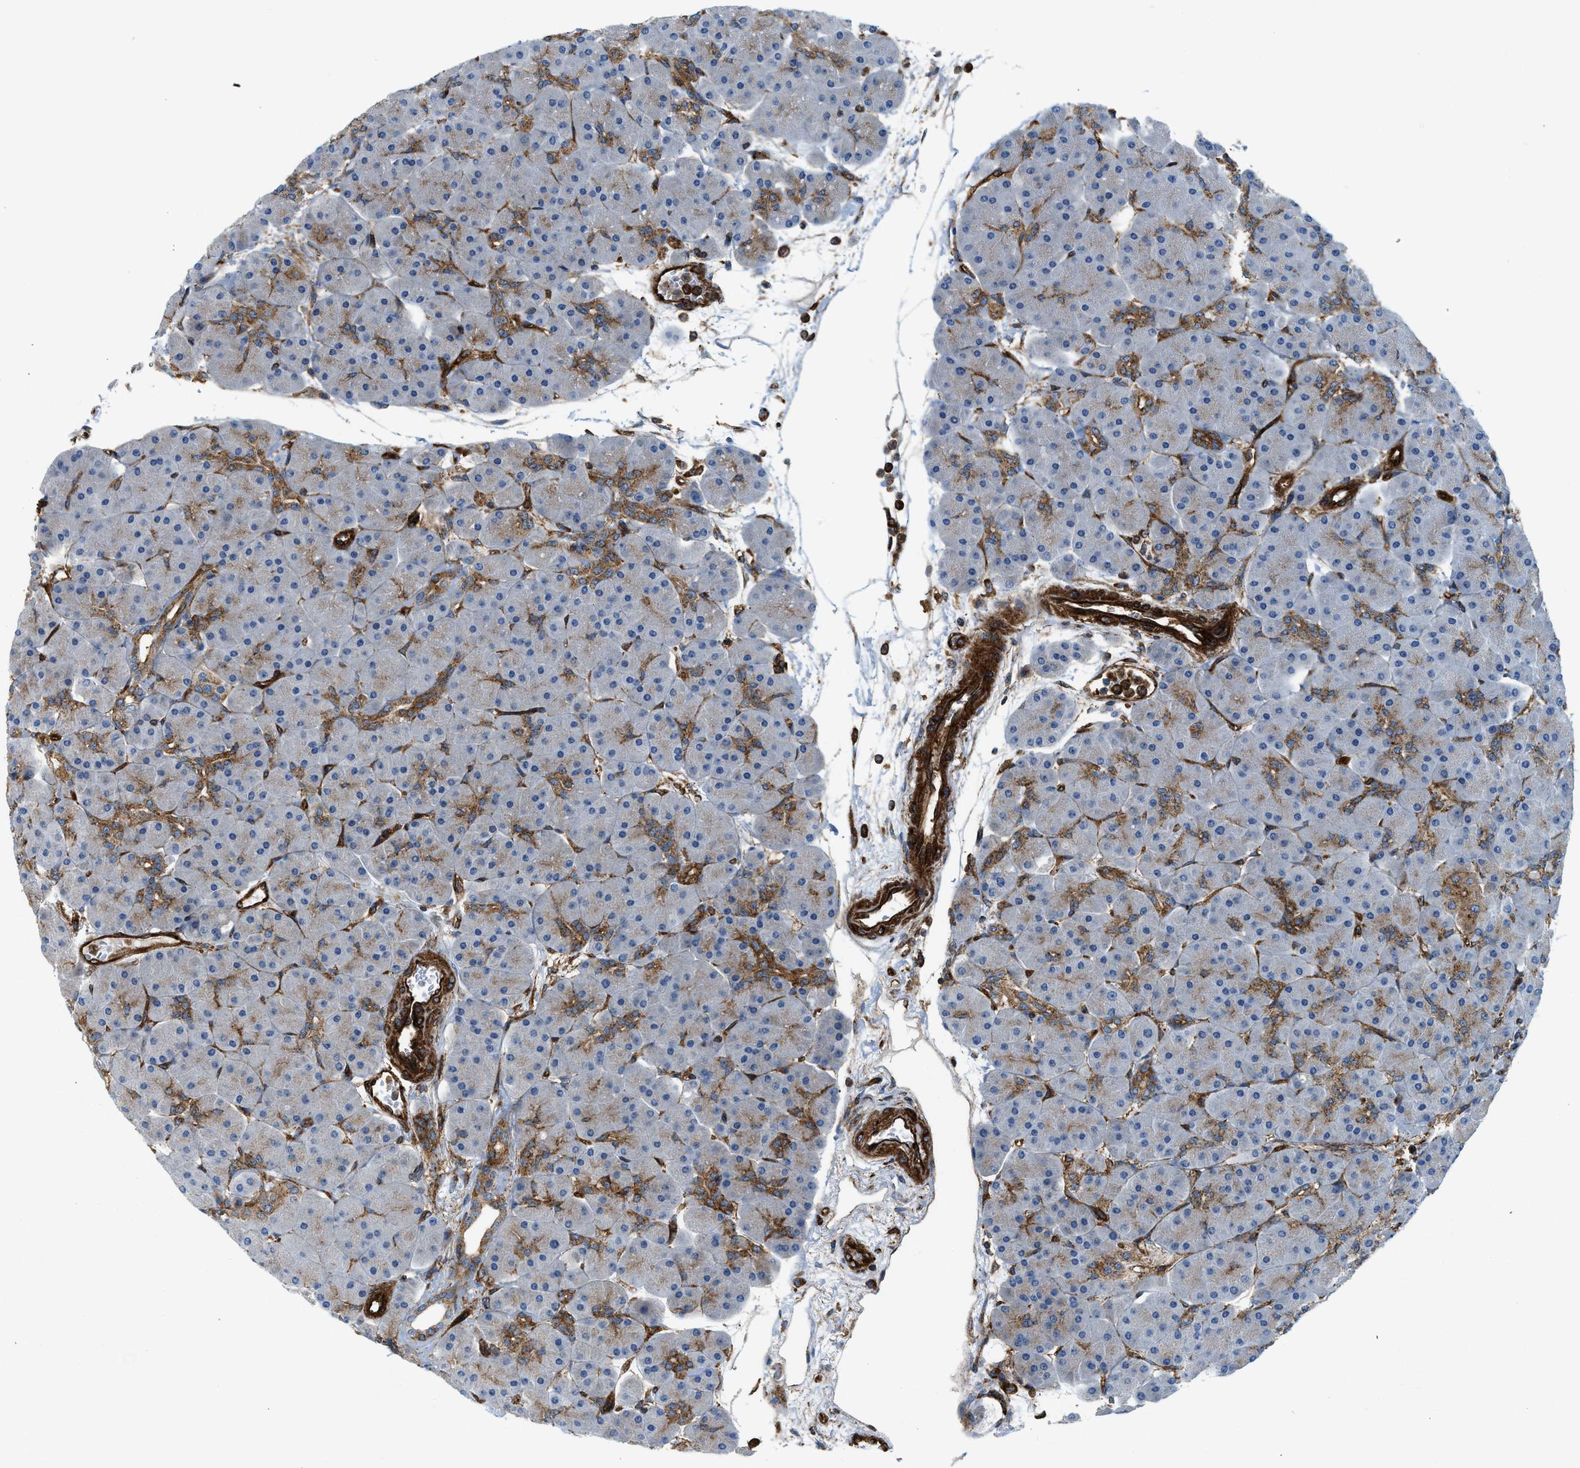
{"staining": {"intensity": "moderate", "quantity": "<25%", "location": "cytoplasmic/membranous"}, "tissue": "pancreas", "cell_type": "Exocrine glandular cells", "image_type": "normal", "snomed": [{"axis": "morphology", "description": "Normal tissue, NOS"}, {"axis": "topography", "description": "Pancreas"}], "caption": "Protein staining by immunohistochemistry exhibits moderate cytoplasmic/membranous positivity in about <25% of exocrine glandular cells in normal pancreas. Immunohistochemistry (ihc) stains the protein in brown and the nuclei are stained blue.", "gene": "HIP1", "patient": {"sex": "male", "age": 66}}